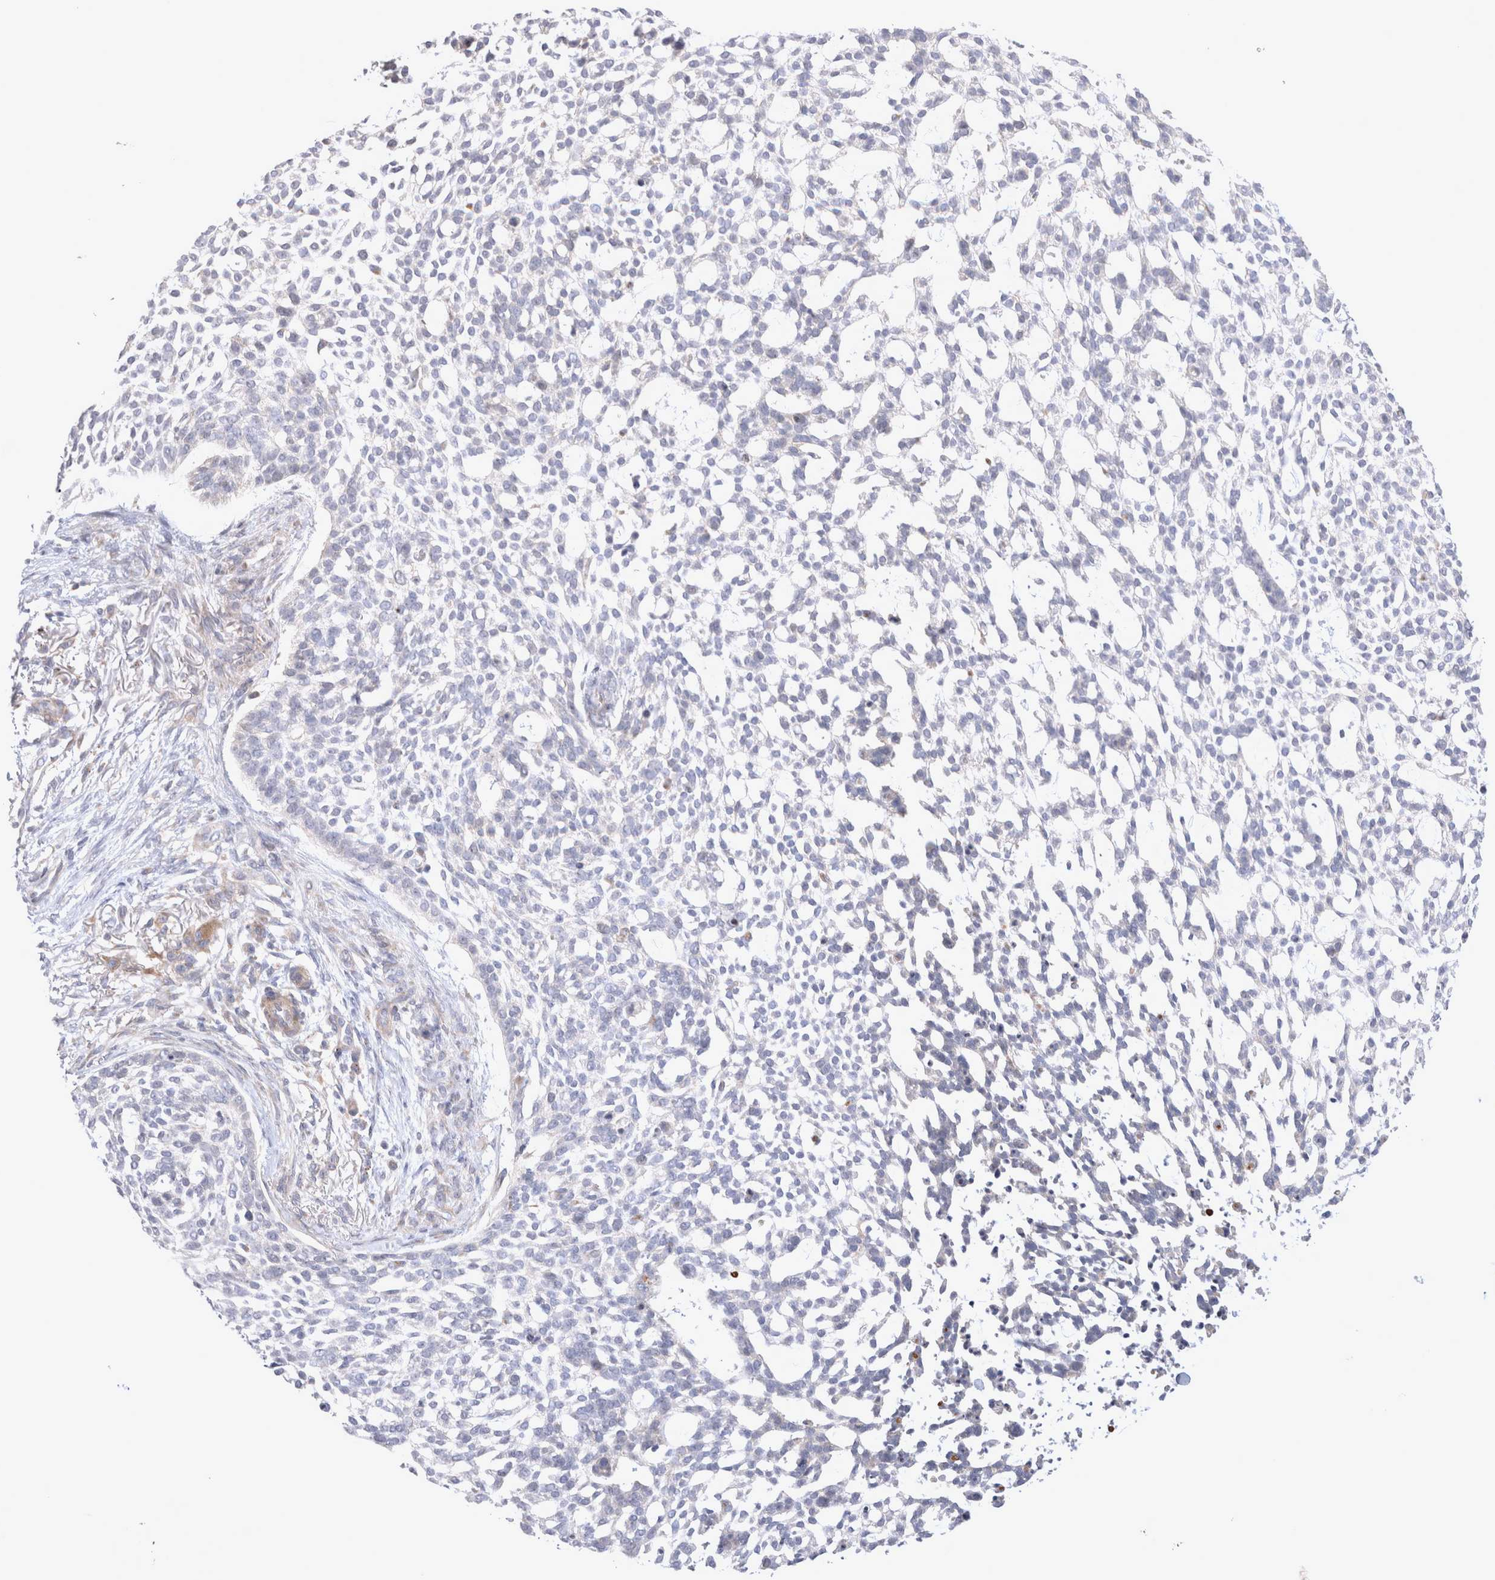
{"staining": {"intensity": "negative", "quantity": "none", "location": "none"}, "tissue": "skin cancer", "cell_type": "Tumor cells", "image_type": "cancer", "snomed": [{"axis": "morphology", "description": "Basal cell carcinoma"}, {"axis": "topography", "description": "Skin"}], "caption": "High magnification brightfield microscopy of skin cancer (basal cell carcinoma) stained with DAB (brown) and counterstained with hematoxylin (blue): tumor cells show no significant staining.", "gene": "NPC1", "patient": {"sex": "female", "age": 64}}